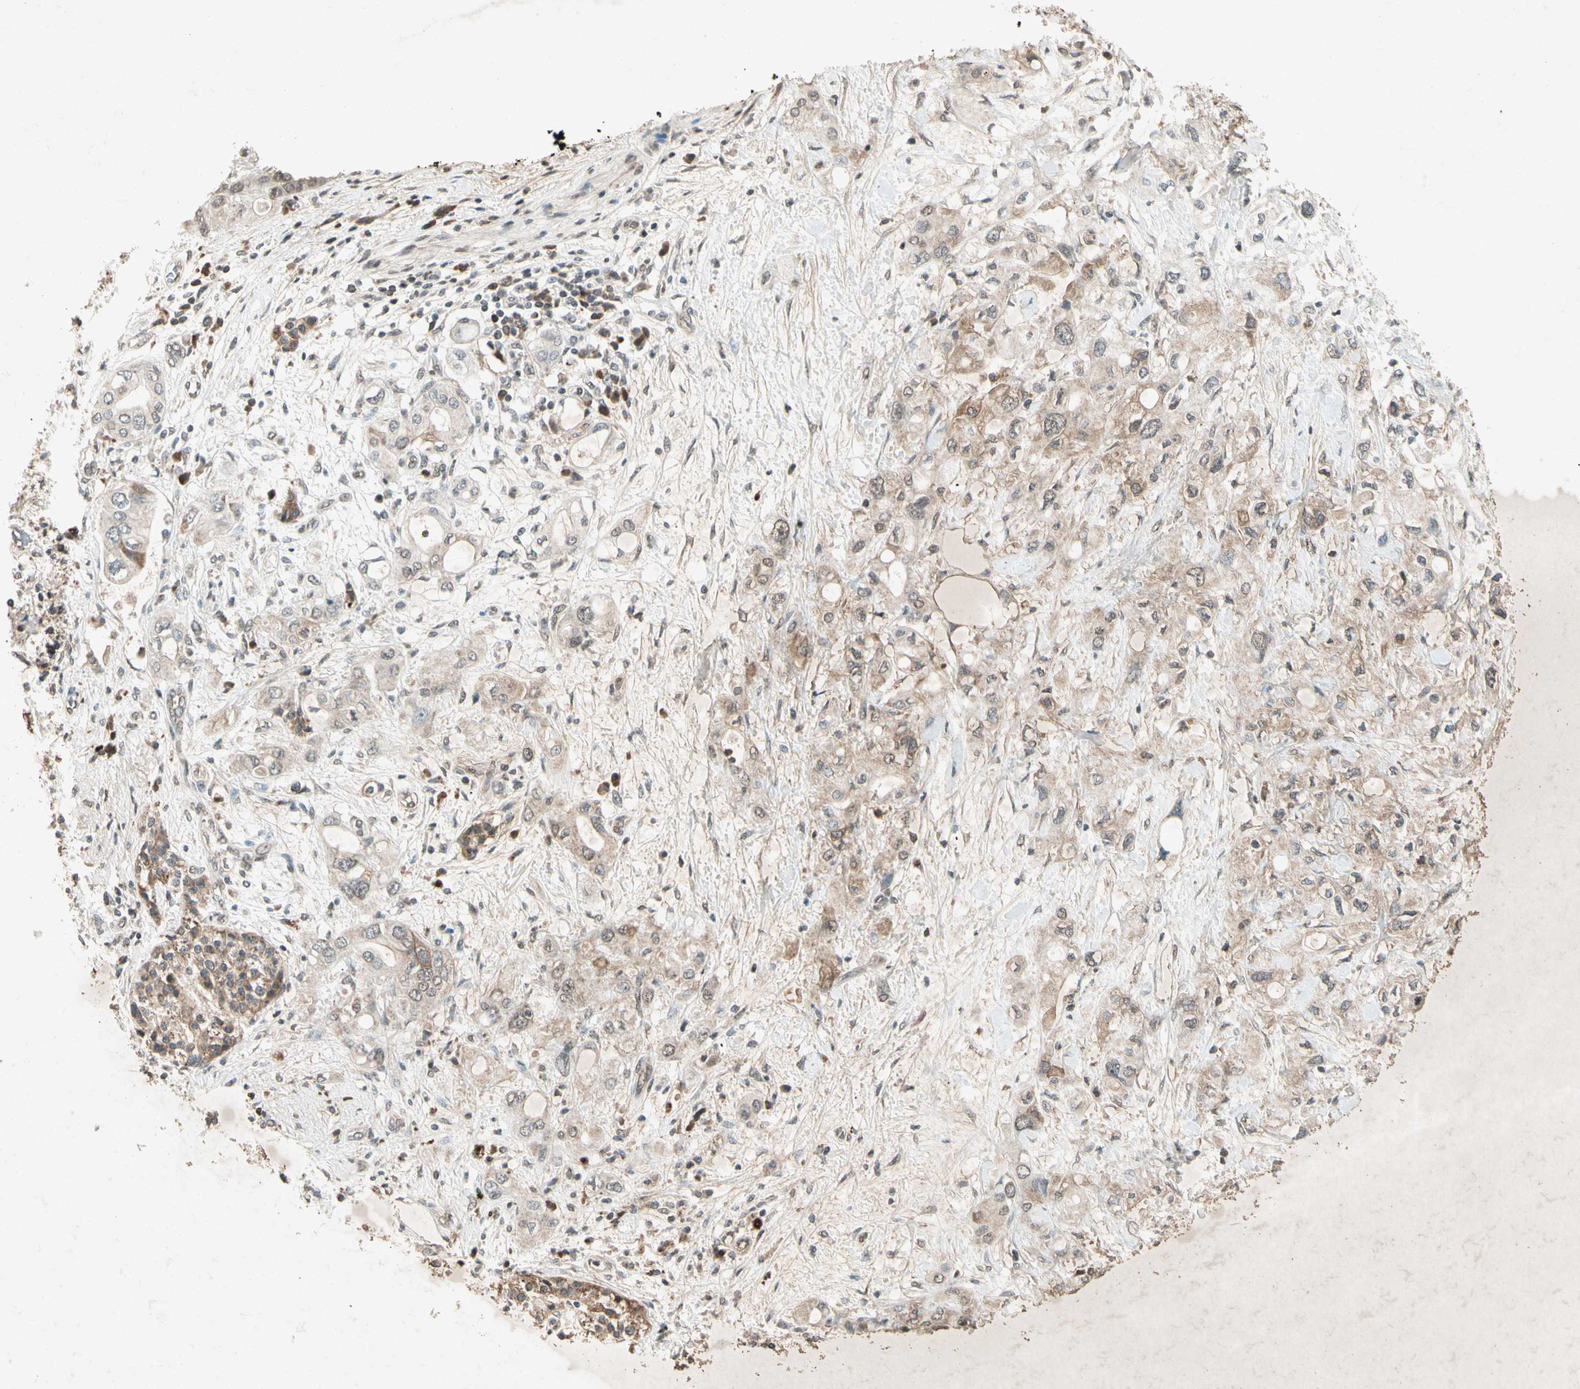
{"staining": {"intensity": "weak", "quantity": ">75%", "location": "cytoplasmic/membranous"}, "tissue": "pancreatic cancer", "cell_type": "Tumor cells", "image_type": "cancer", "snomed": [{"axis": "morphology", "description": "Adenocarcinoma, NOS"}, {"axis": "topography", "description": "Pancreas"}], "caption": "Immunohistochemistry (IHC) of pancreatic cancer shows low levels of weak cytoplasmic/membranous staining in about >75% of tumor cells.", "gene": "CP", "patient": {"sex": "female", "age": 56}}